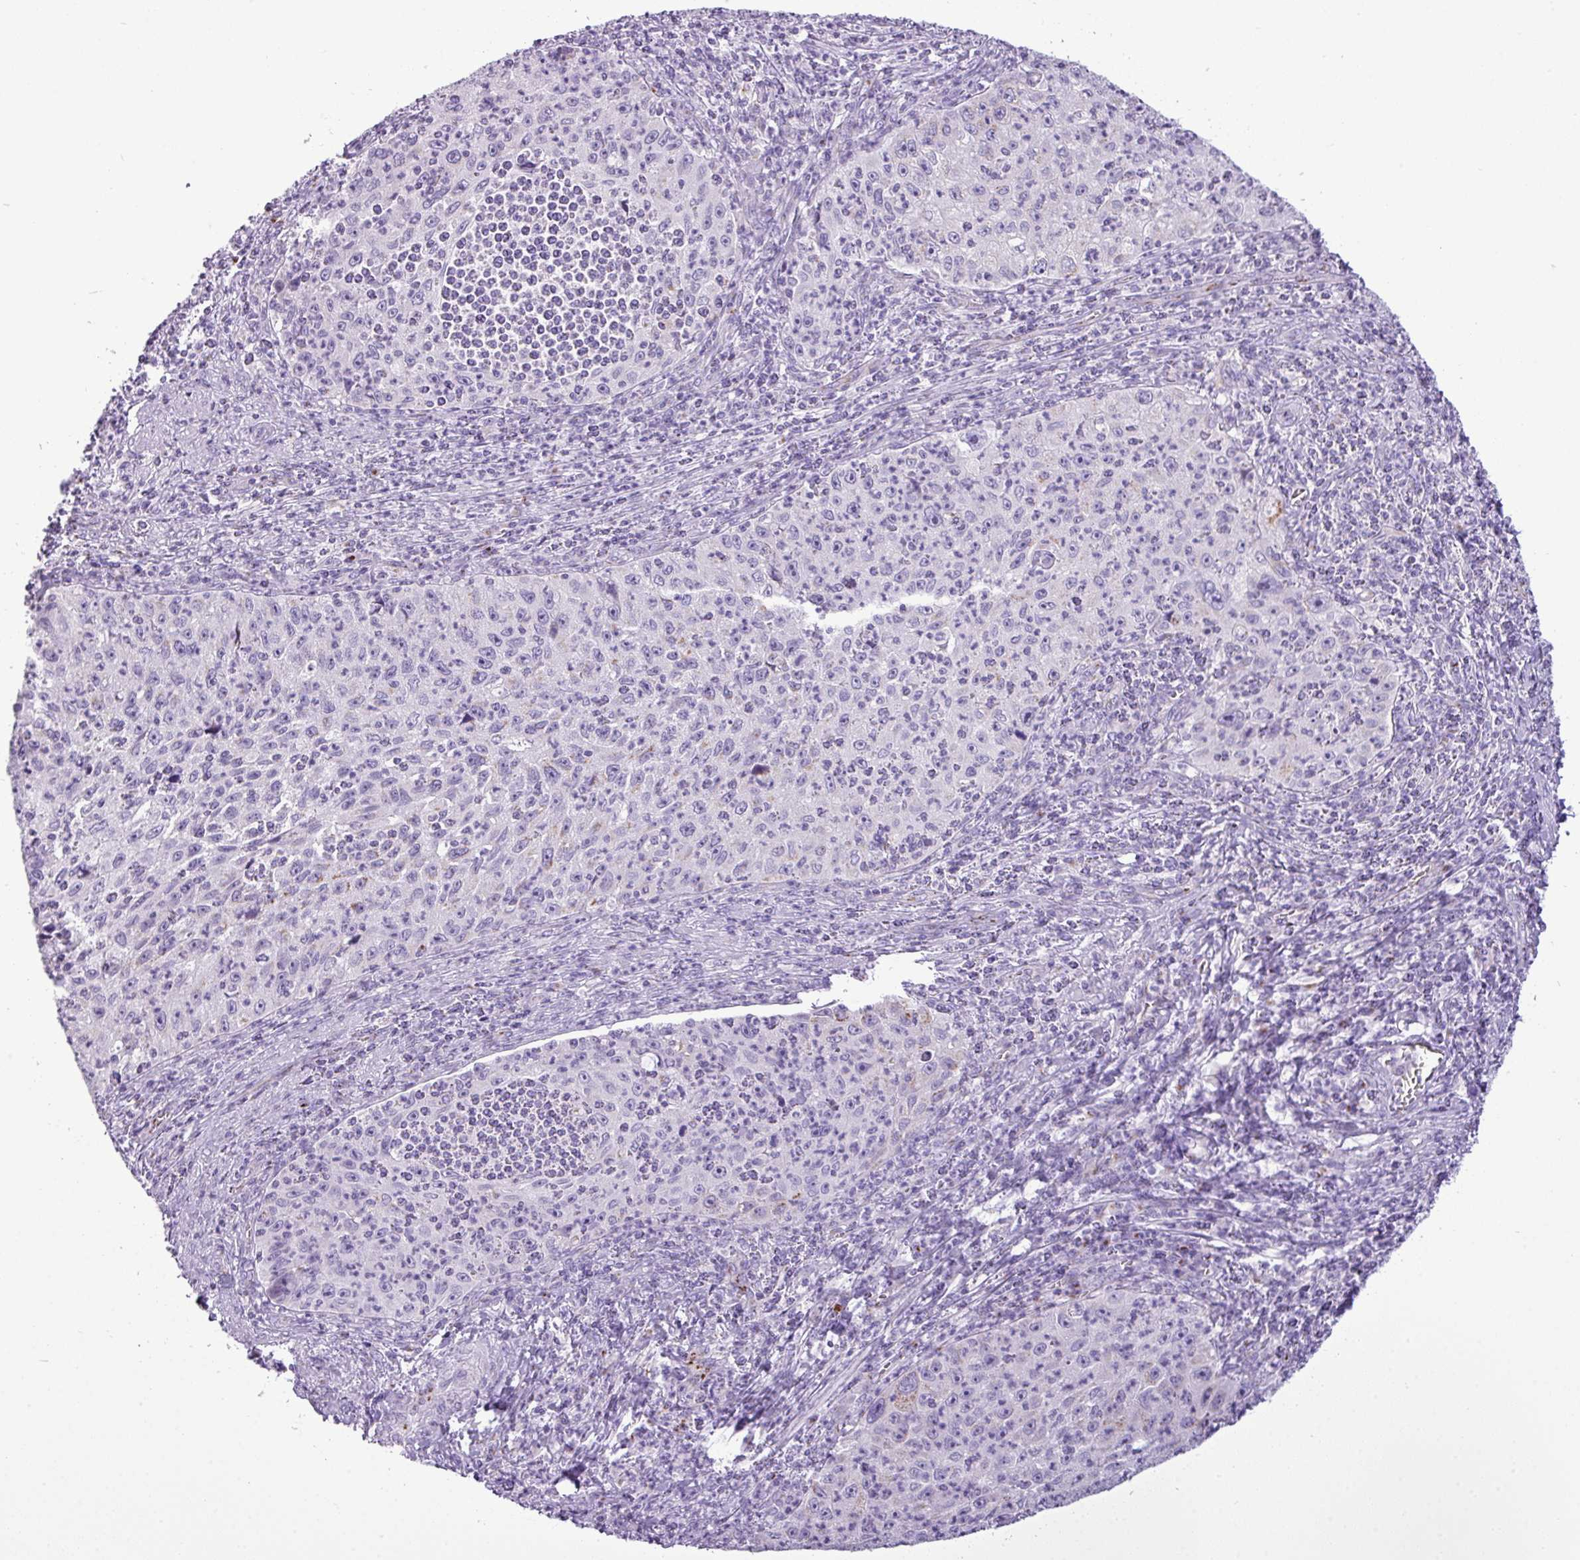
{"staining": {"intensity": "negative", "quantity": "none", "location": "none"}, "tissue": "cervical cancer", "cell_type": "Tumor cells", "image_type": "cancer", "snomed": [{"axis": "morphology", "description": "Squamous cell carcinoma, NOS"}, {"axis": "topography", "description": "Cervix"}], "caption": "There is no significant staining in tumor cells of squamous cell carcinoma (cervical). (DAB (3,3'-diaminobenzidine) immunohistochemistry with hematoxylin counter stain).", "gene": "FAM43A", "patient": {"sex": "female", "age": 30}}